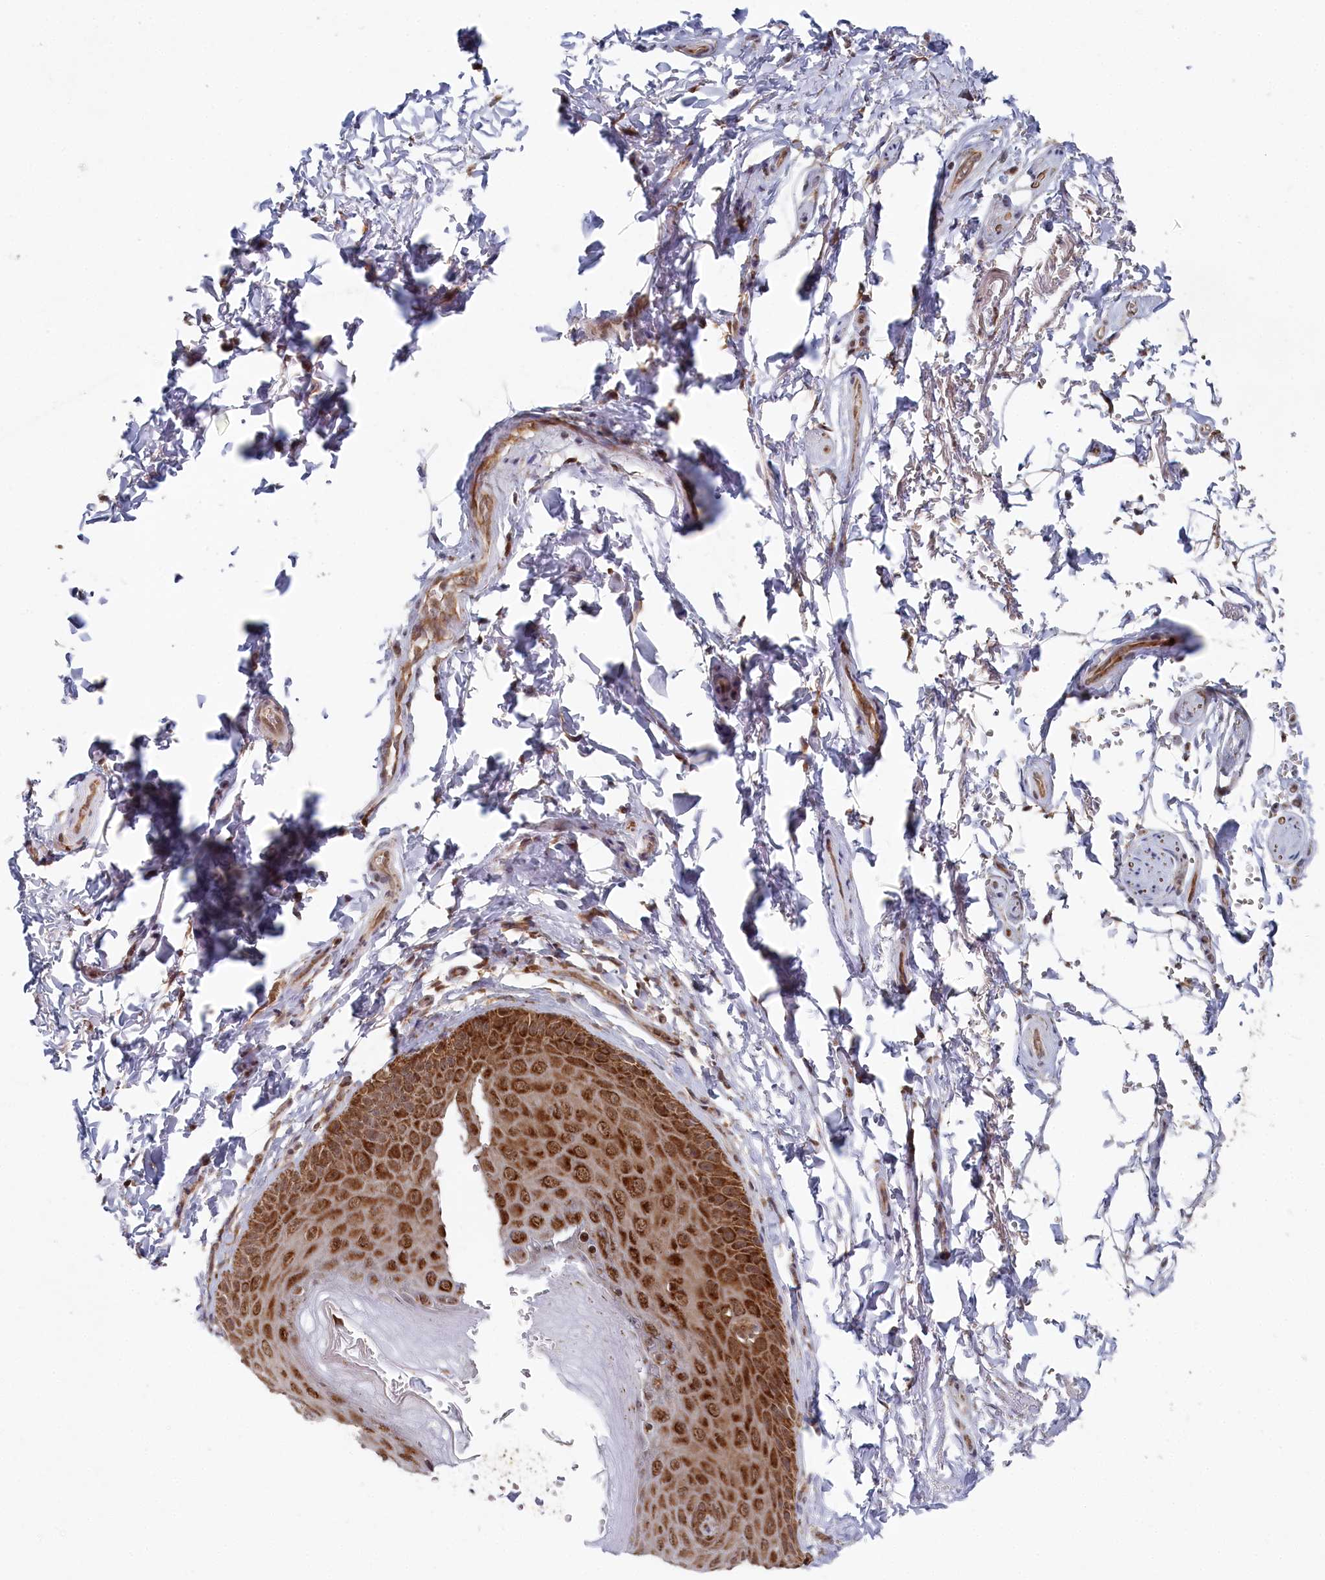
{"staining": {"intensity": "strong", "quantity": ">75%", "location": "cytoplasmic/membranous"}, "tissue": "skin", "cell_type": "Epidermal cells", "image_type": "normal", "snomed": [{"axis": "morphology", "description": "Normal tissue, NOS"}, {"axis": "topography", "description": "Anal"}], "caption": "IHC of benign human skin demonstrates high levels of strong cytoplasmic/membranous positivity in about >75% of epidermal cells.", "gene": "WAPL", "patient": {"sex": "male", "age": 44}}